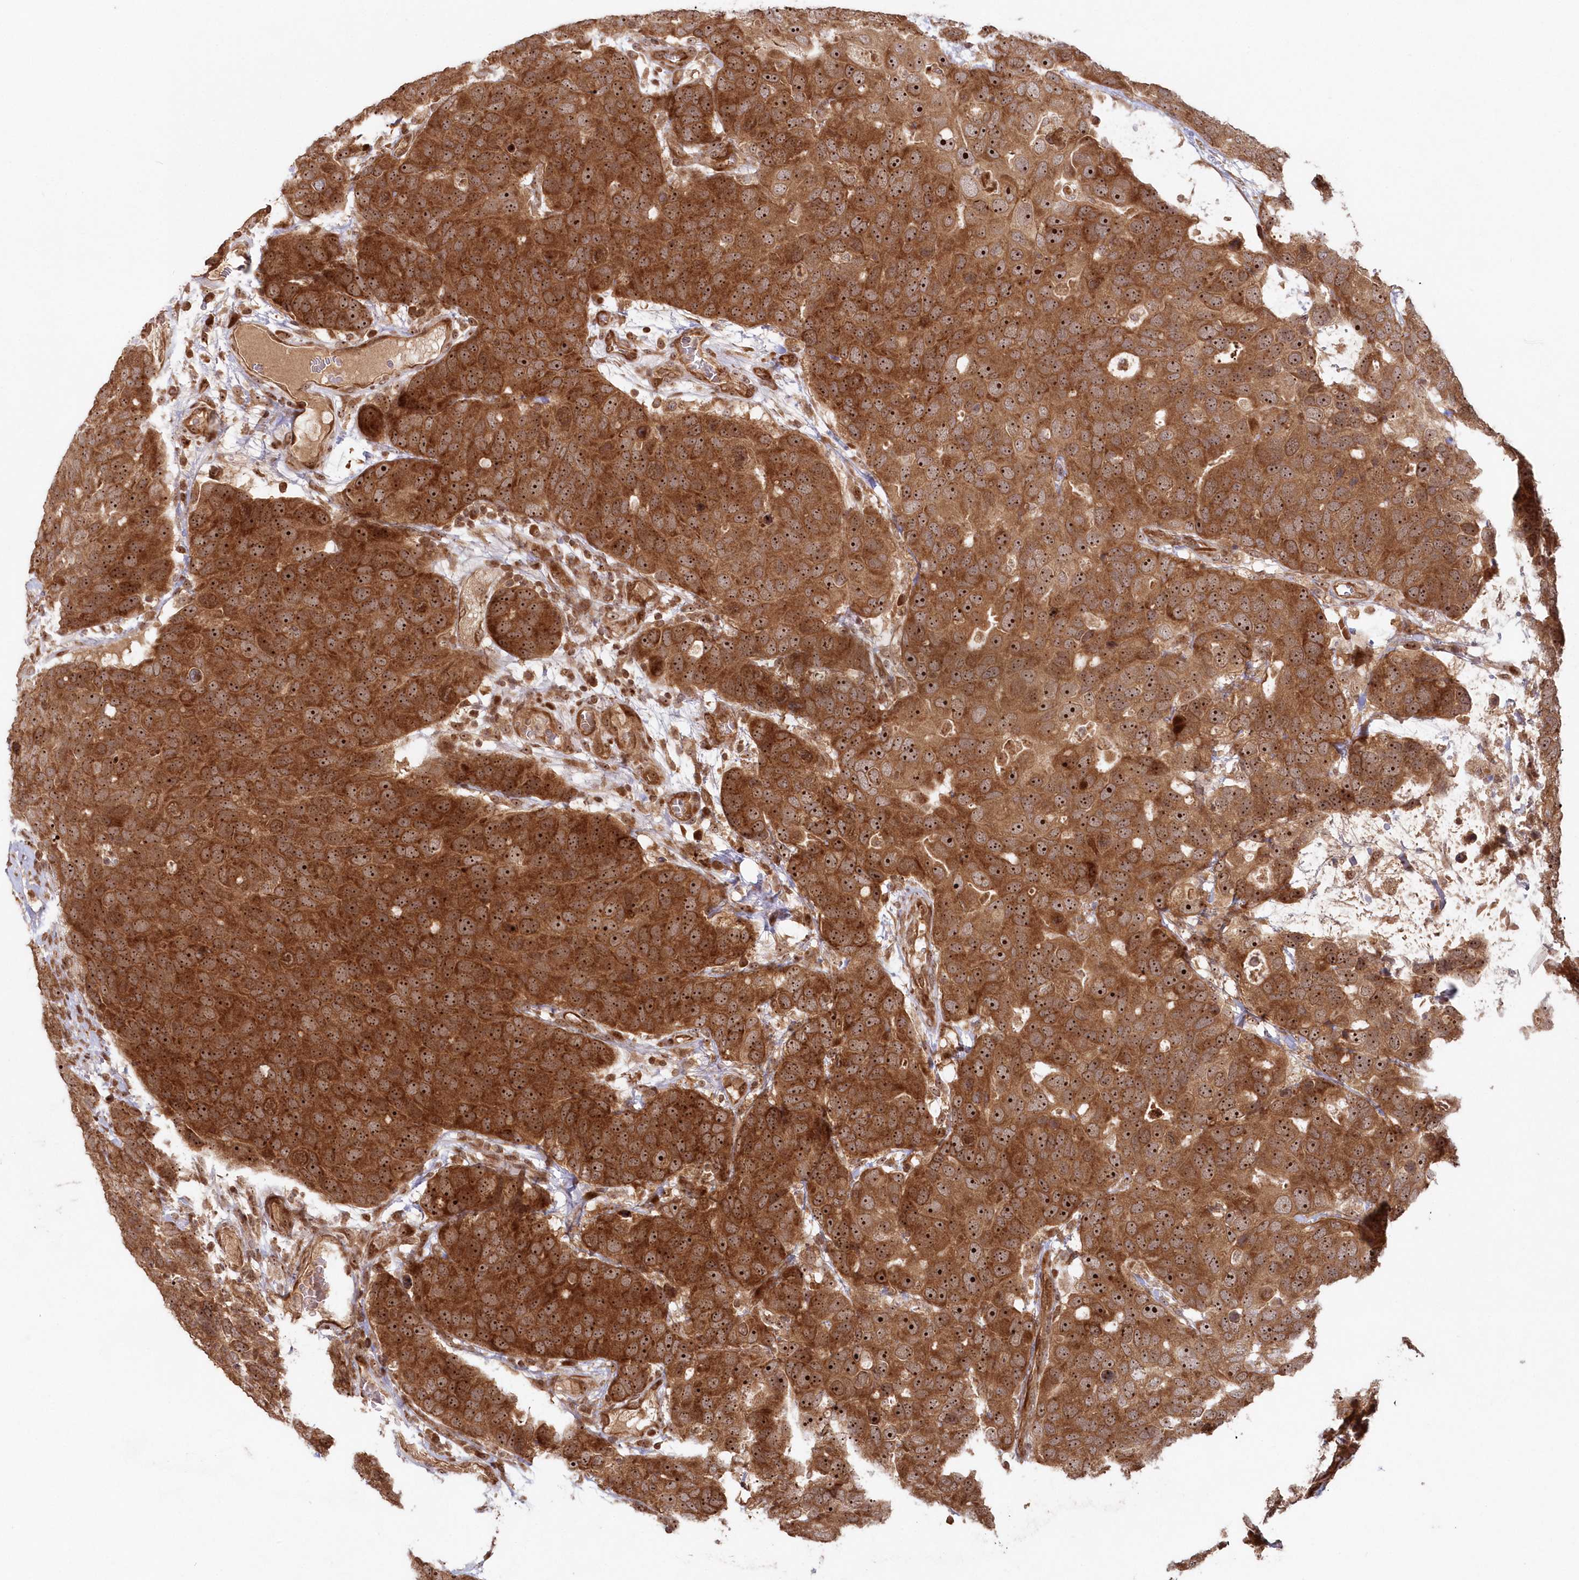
{"staining": {"intensity": "strong", "quantity": ">75%", "location": "cytoplasmic/membranous,nuclear"}, "tissue": "breast cancer", "cell_type": "Tumor cells", "image_type": "cancer", "snomed": [{"axis": "morphology", "description": "Duct carcinoma"}, {"axis": "topography", "description": "Breast"}], "caption": "Intraductal carcinoma (breast) stained for a protein reveals strong cytoplasmic/membranous and nuclear positivity in tumor cells.", "gene": "SERINC1", "patient": {"sex": "female", "age": 83}}